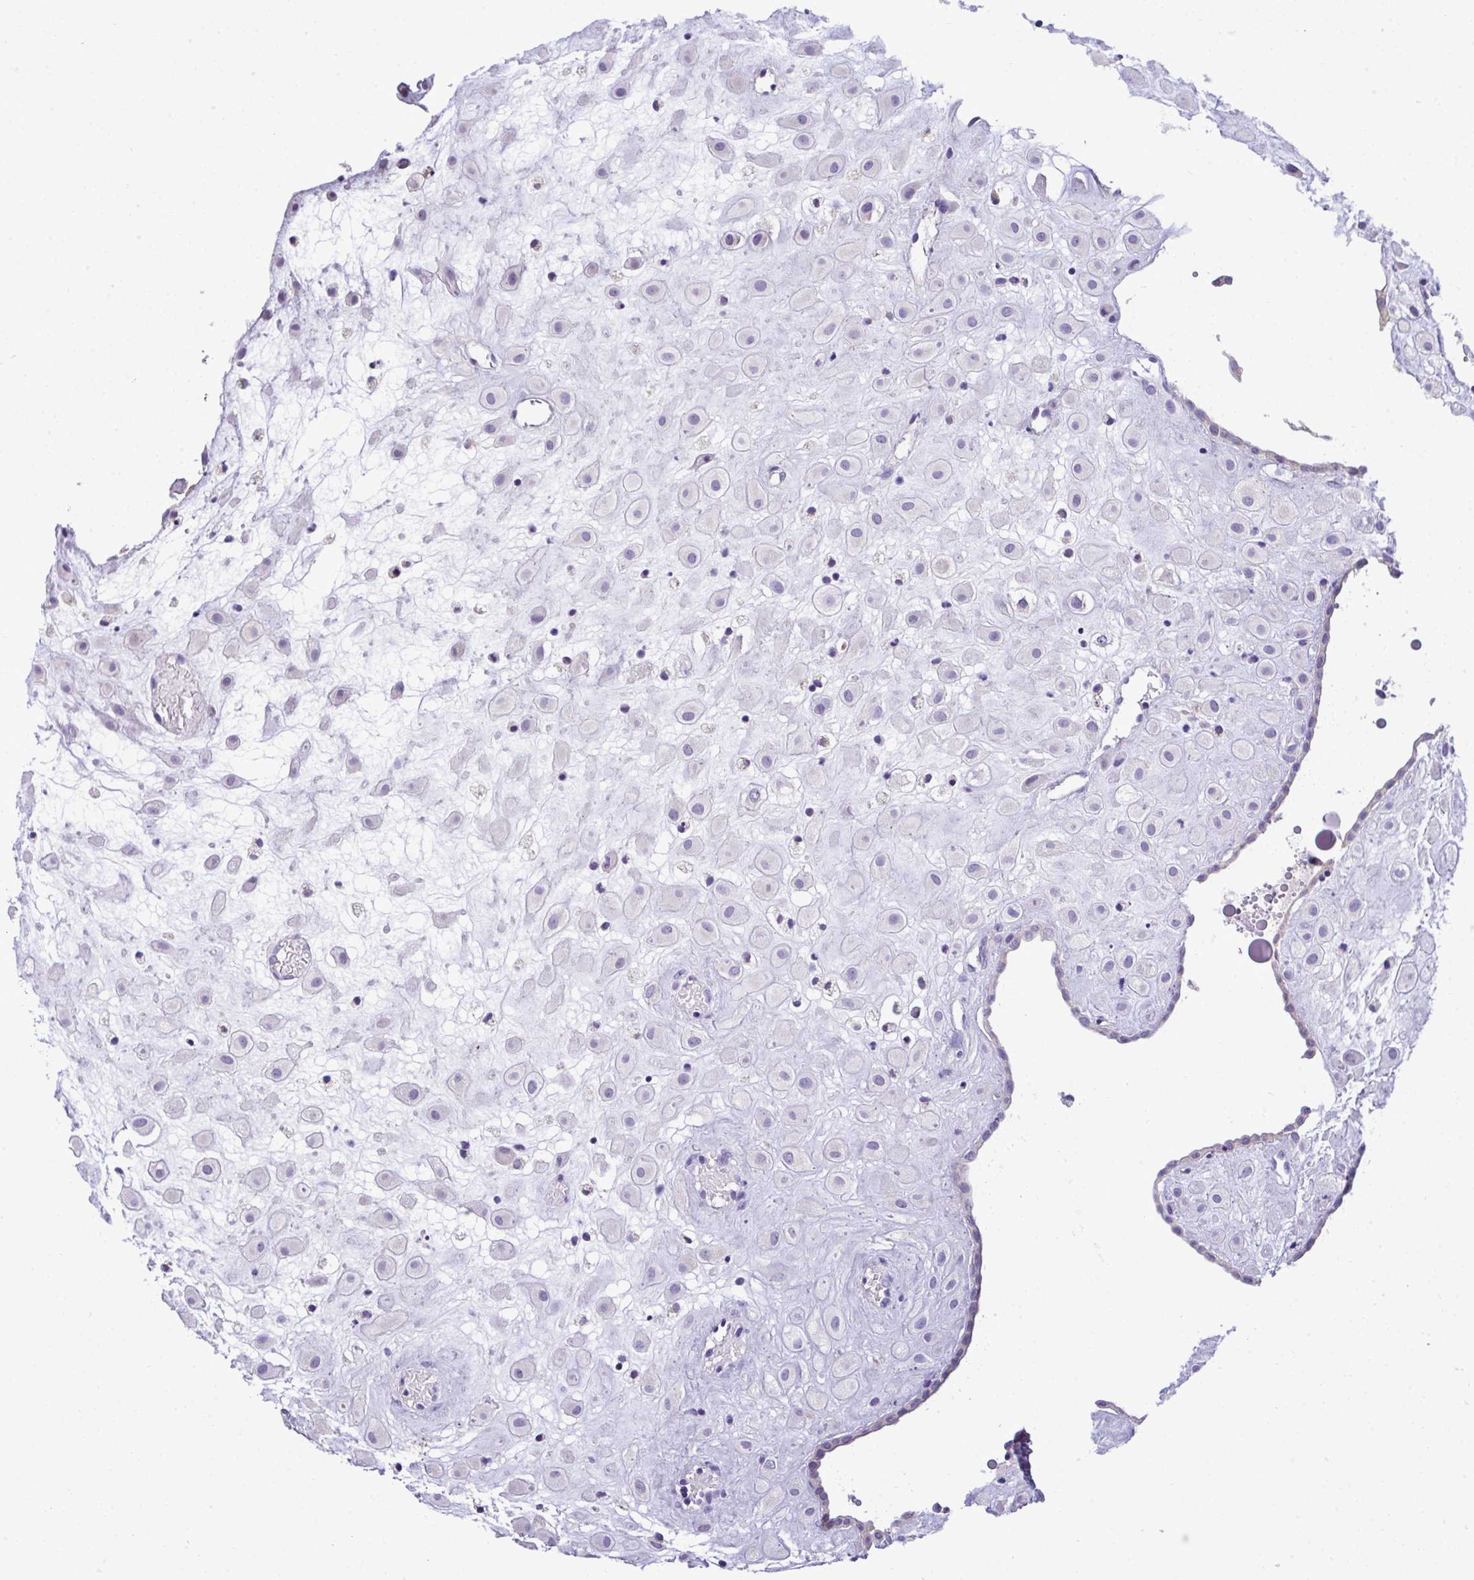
{"staining": {"intensity": "negative", "quantity": "none", "location": "none"}, "tissue": "placenta", "cell_type": "Decidual cells", "image_type": "normal", "snomed": [{"axis": "morphology", "description": "Normal tissue, NOS"}, {"axis": "topography", "description": "Placenta"}], "caption": "Immunohistochemistry histopathology image of benign placenta: human placenta stained with DAB (3,3'-diaminobenzidine) displays no significant protein expression in decidual cells.", "gene": "ST8SIA2", "patient": {"sex": "female", "age": 24}}